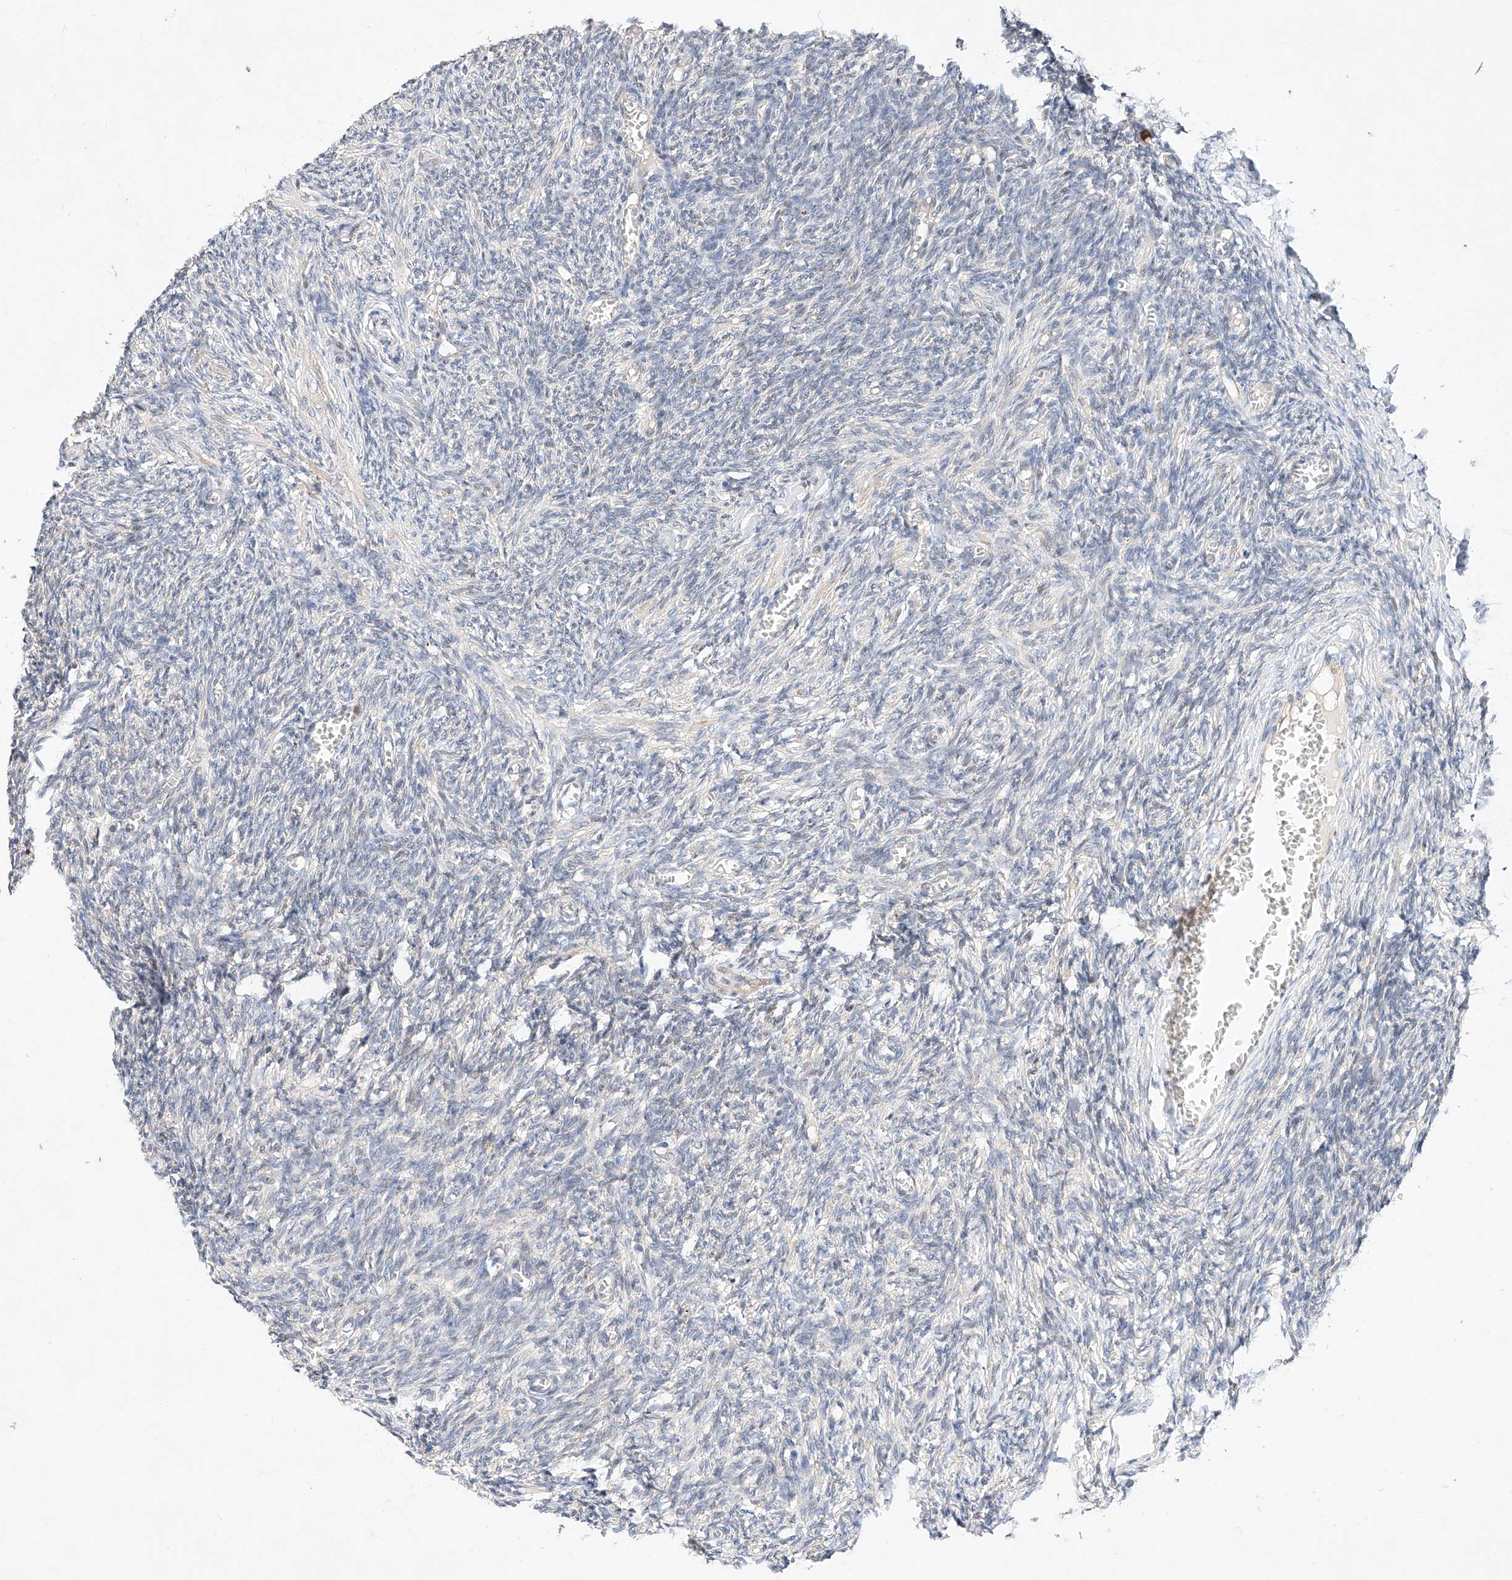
{"staining": {"intensity": "negative", "quantity": "none", "location": "none"}, "tissue": "ovary", "cell_type": "Ovarian stroma cells", "image_type": "normal", "snomed": [{"axis": "morphology", "description": "Normal tissue, NOS"}, {"axis": "topography", "description": "Ovary"}], "caption": "High magnification brightfield microscopy of unremarkable ovary stained with DAB (3,3'-diaminobenzidine) (brown) and counterstained with hematoxylin (blue): ovarian stroma cells show no significant staining. The staining was performed using DAB to visualize the protein expression in brown, while the nuclei were stained in blue with hematoxylin (Magnification: 20x).", "gene": "C6orf118", "patient": {"sex": "female", "age": 27}}